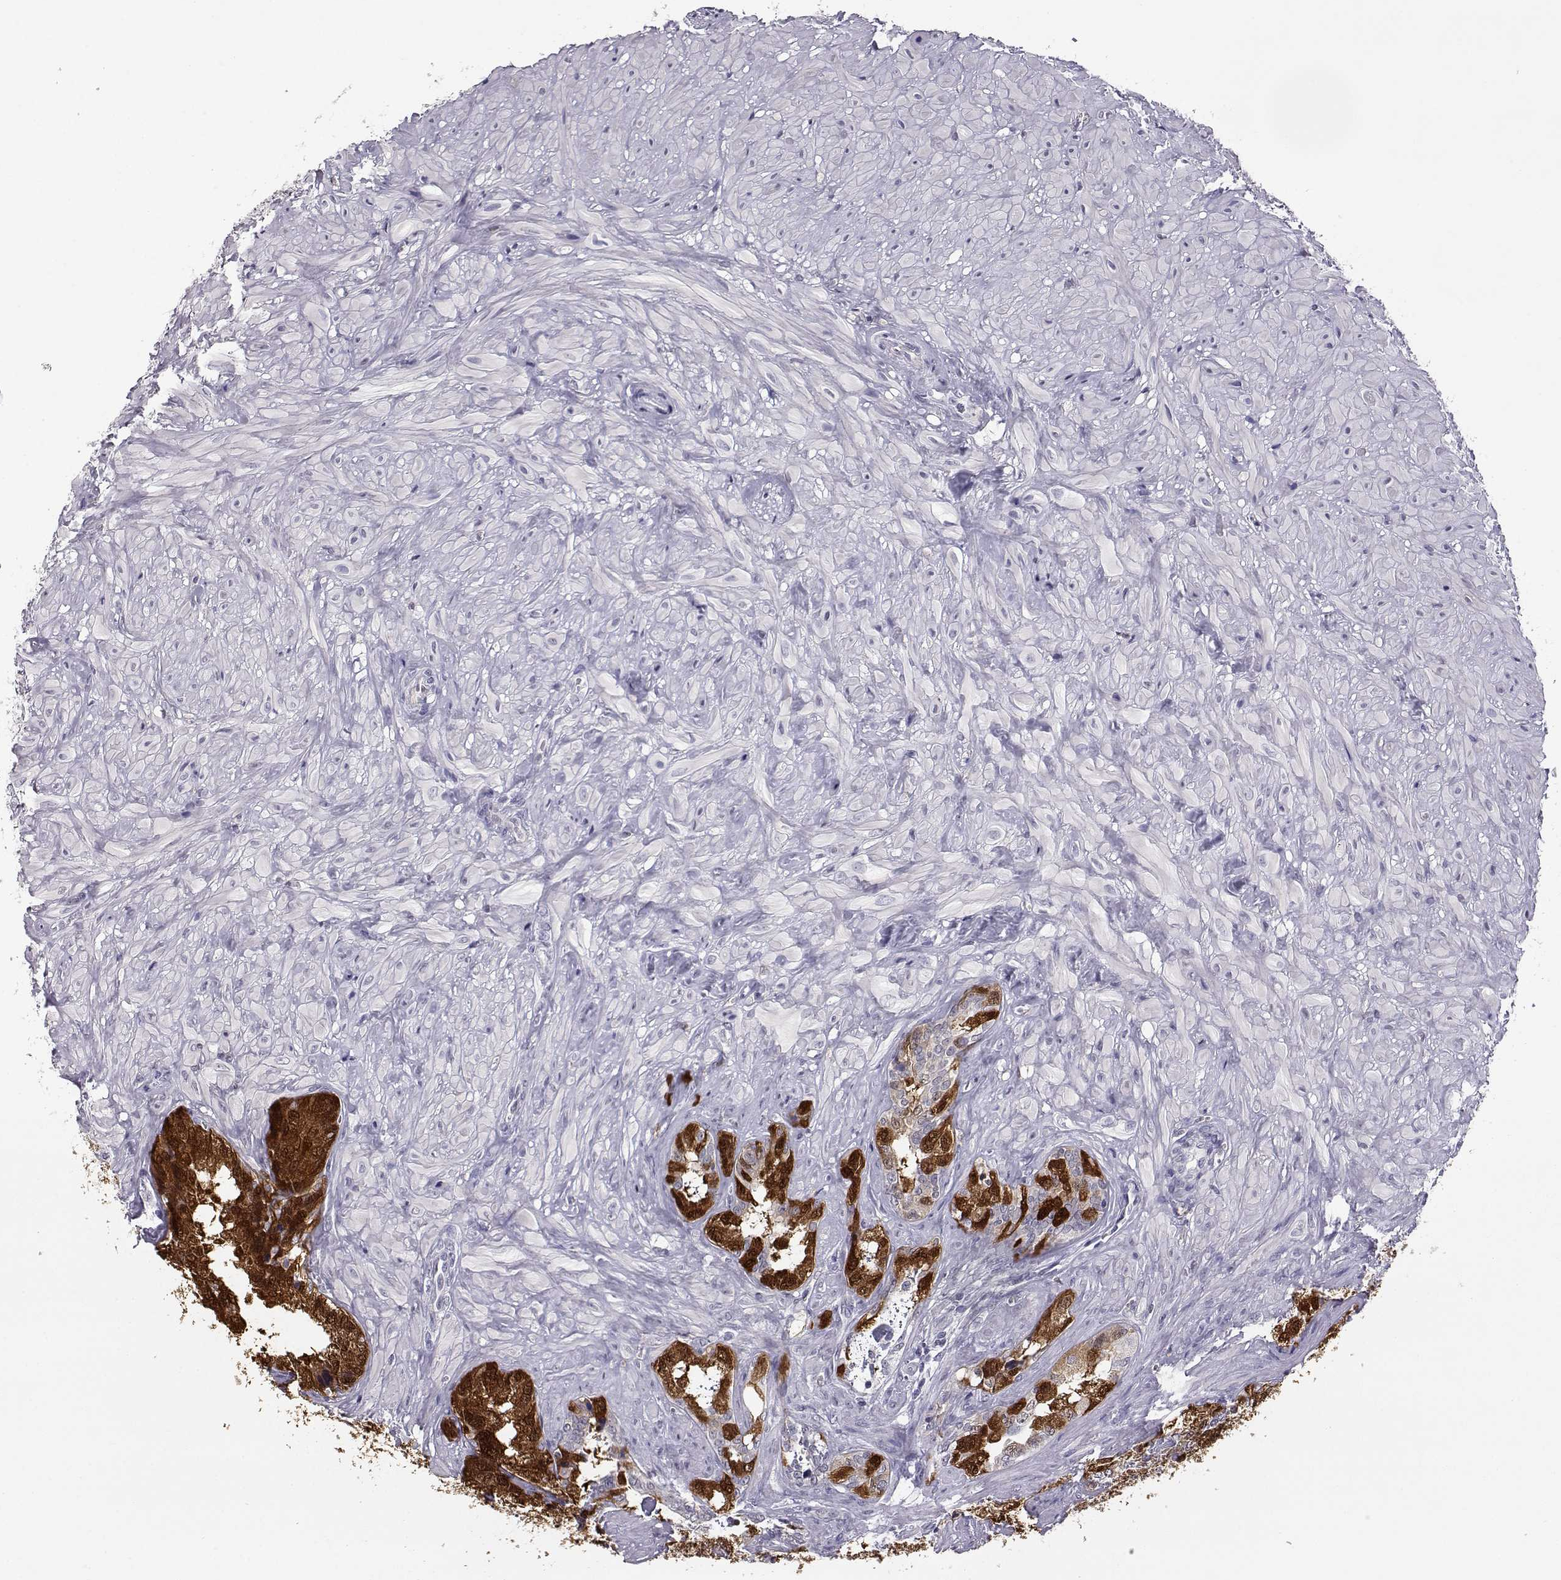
{"staining": {"intensity": "strong", "quantity": ">75%", "location": "cytoplasmic/membranous,nuclear"}, "tissue": "seminal vesicle", "cell_type": "Glandular cells", "image_type": "normal", "snomed": [{"axis": "morphology", "description": "Normal tissue, NOS"}, {"axis": "topography", "description": "Seminal veicle"}], "caption": "An immunohistochemistry (IHC) histopathology image of unremarkable tissue is shown. Protein staining in brown labels strong cytoplasmic/membranous,nuclear positivity in seminal vesicle within glandular cells. Using DAB (3,3'-diaminobenzidine) (brown) and hematoxylin (blue) stains, captured at high magnification using brightfield microscopy.", "gene": "AKR1B1", "patient": {"sex": "male", "age": 72}}